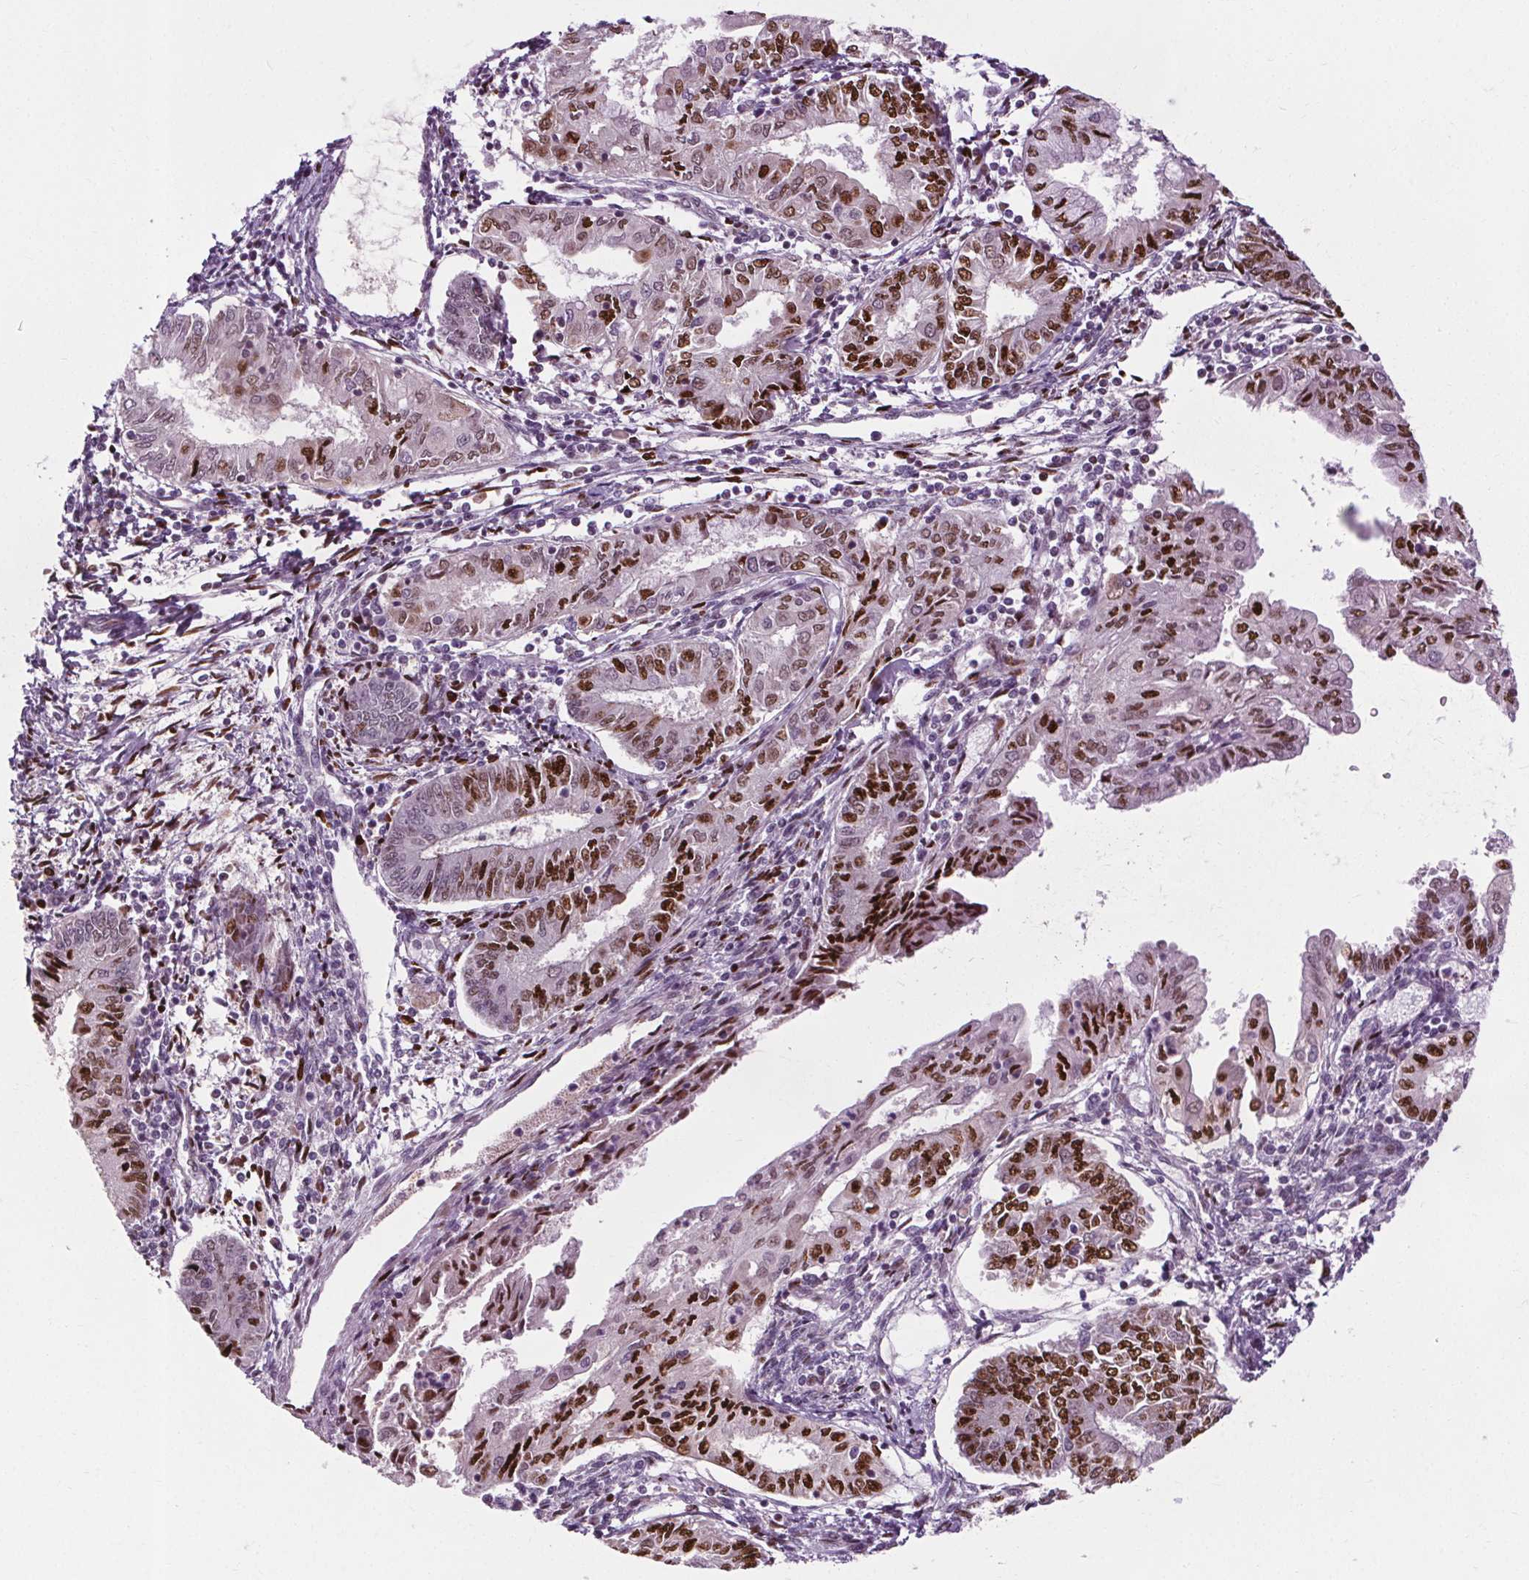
{"staining": {"intensity": "strong", "quantity": "25%-75%", "location": "nuclear"}, "tissue": "endometrial cancer", "cell_type": "Tumor cells", "image_type": "cancer", "snomed": [{"axis": "morphology", "description": "Adenocarcinoma, NOS"}, {"axis": "topography", "description": "Endometrium"}], "caption": "Strong nuclear protein positivity is identified in approximately 25%-75% of tumor cells in endometrial cancer.", "gene": "CEBPA", "patient": {"sex": "female", "age": 68}}